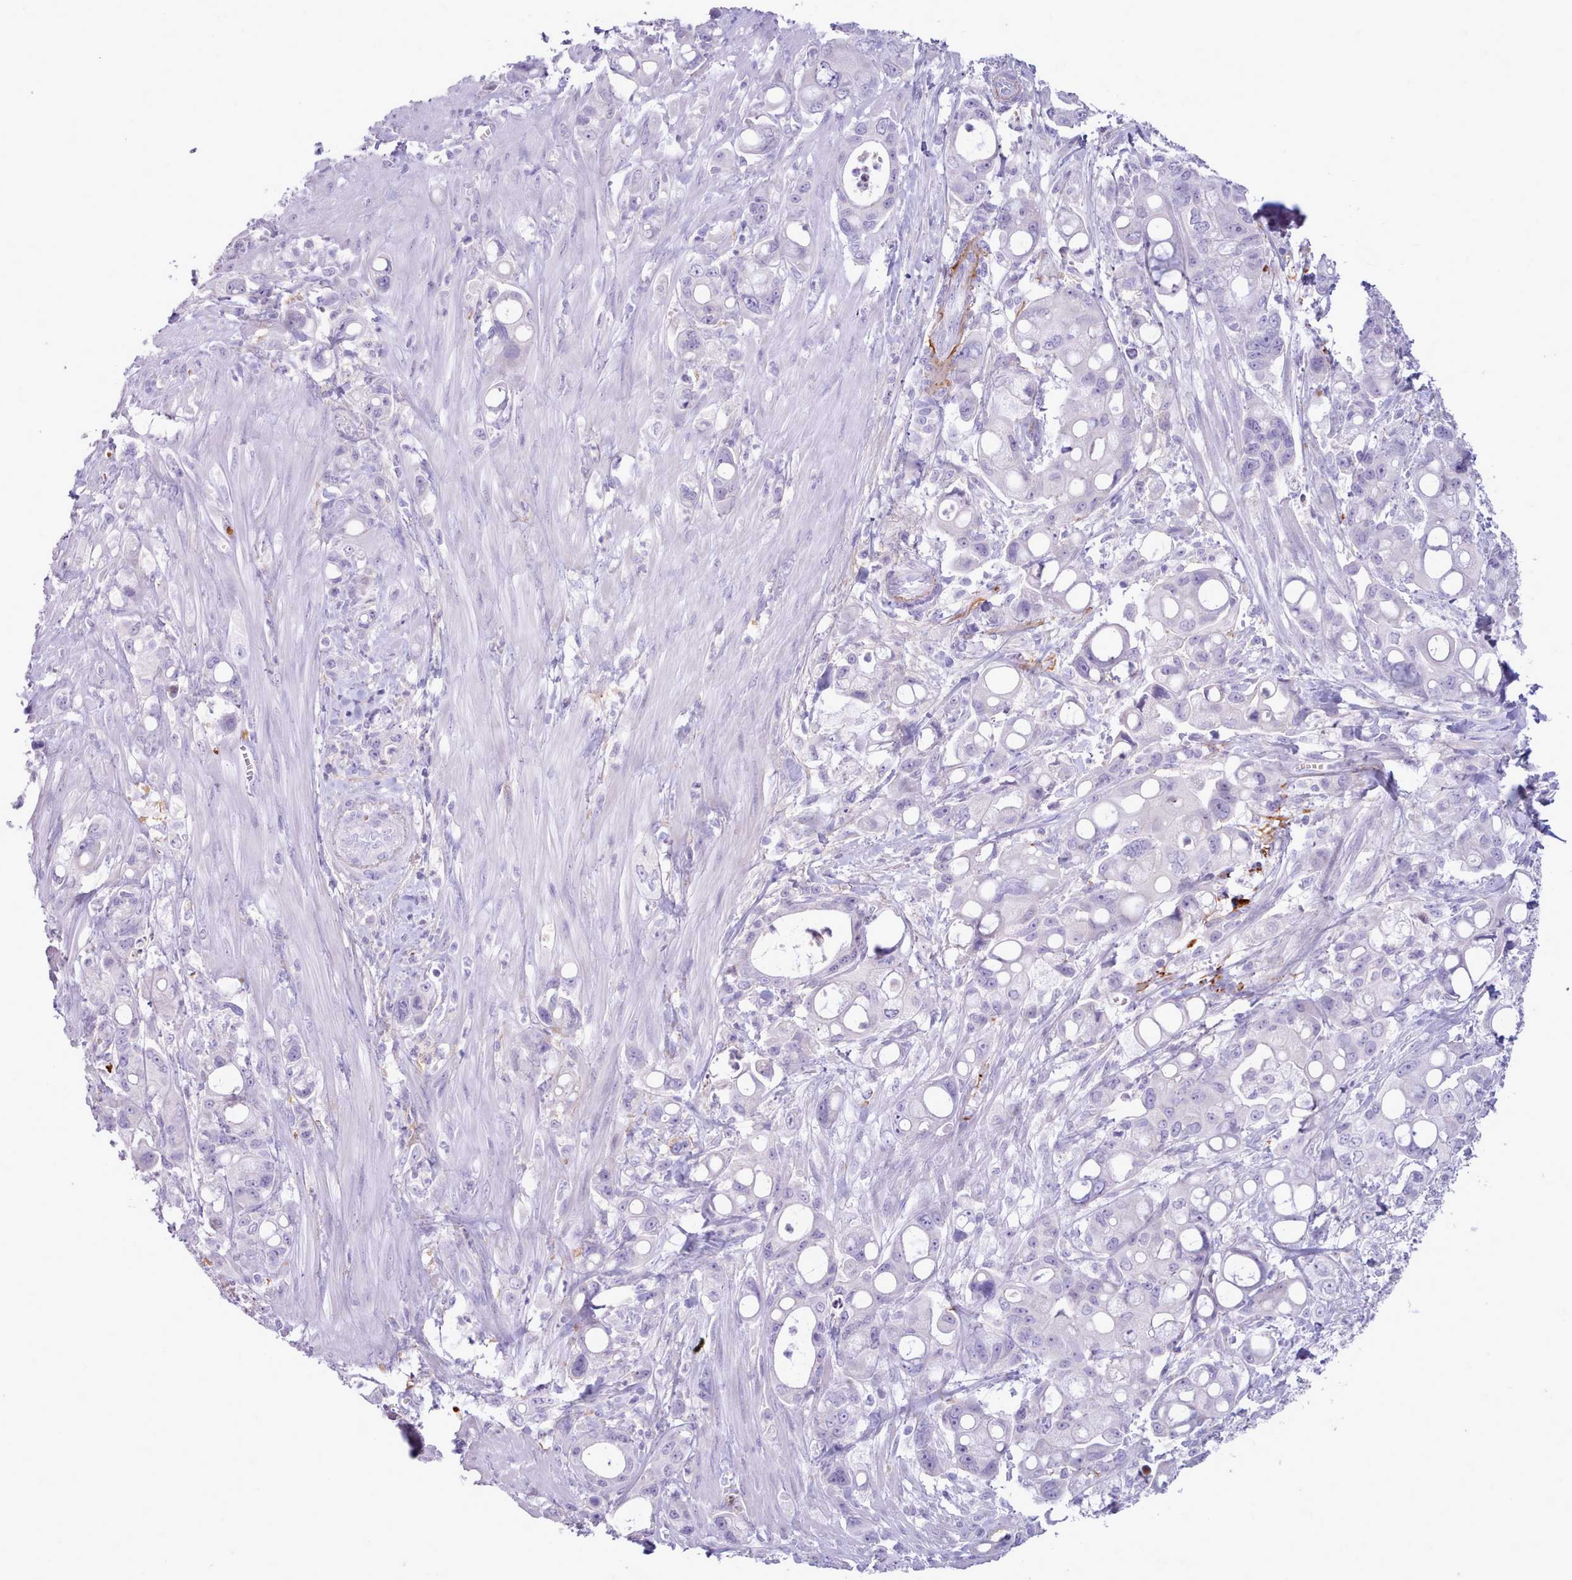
{"staining": {"intensity": "negative", "quantity": "none", "location": "none"}, "tissue": "pancreatic cancer", "cell_type": "Tumor cells", "image_type": "cancer", "snomed": [{"axis": "morphology", "description": "Adenocarcinoma, NOS"}, {"axis": "topography", "description": "Pancreas"}], "caption": "Immunohistochemistry (IHC) micrograph of neoplastic tissue: human pancreatic cancer stained with DAB (3,3'-diaminobenzidine) demonstrates no significant protein expression in tumor cells. (DAB (3,3'-diaminobenzidine) immunohistochemistry visualized using brightfield microscopy, high magnification).", "gene": "CYP2A13", "patient": {"sex": "male", "age": 68}}